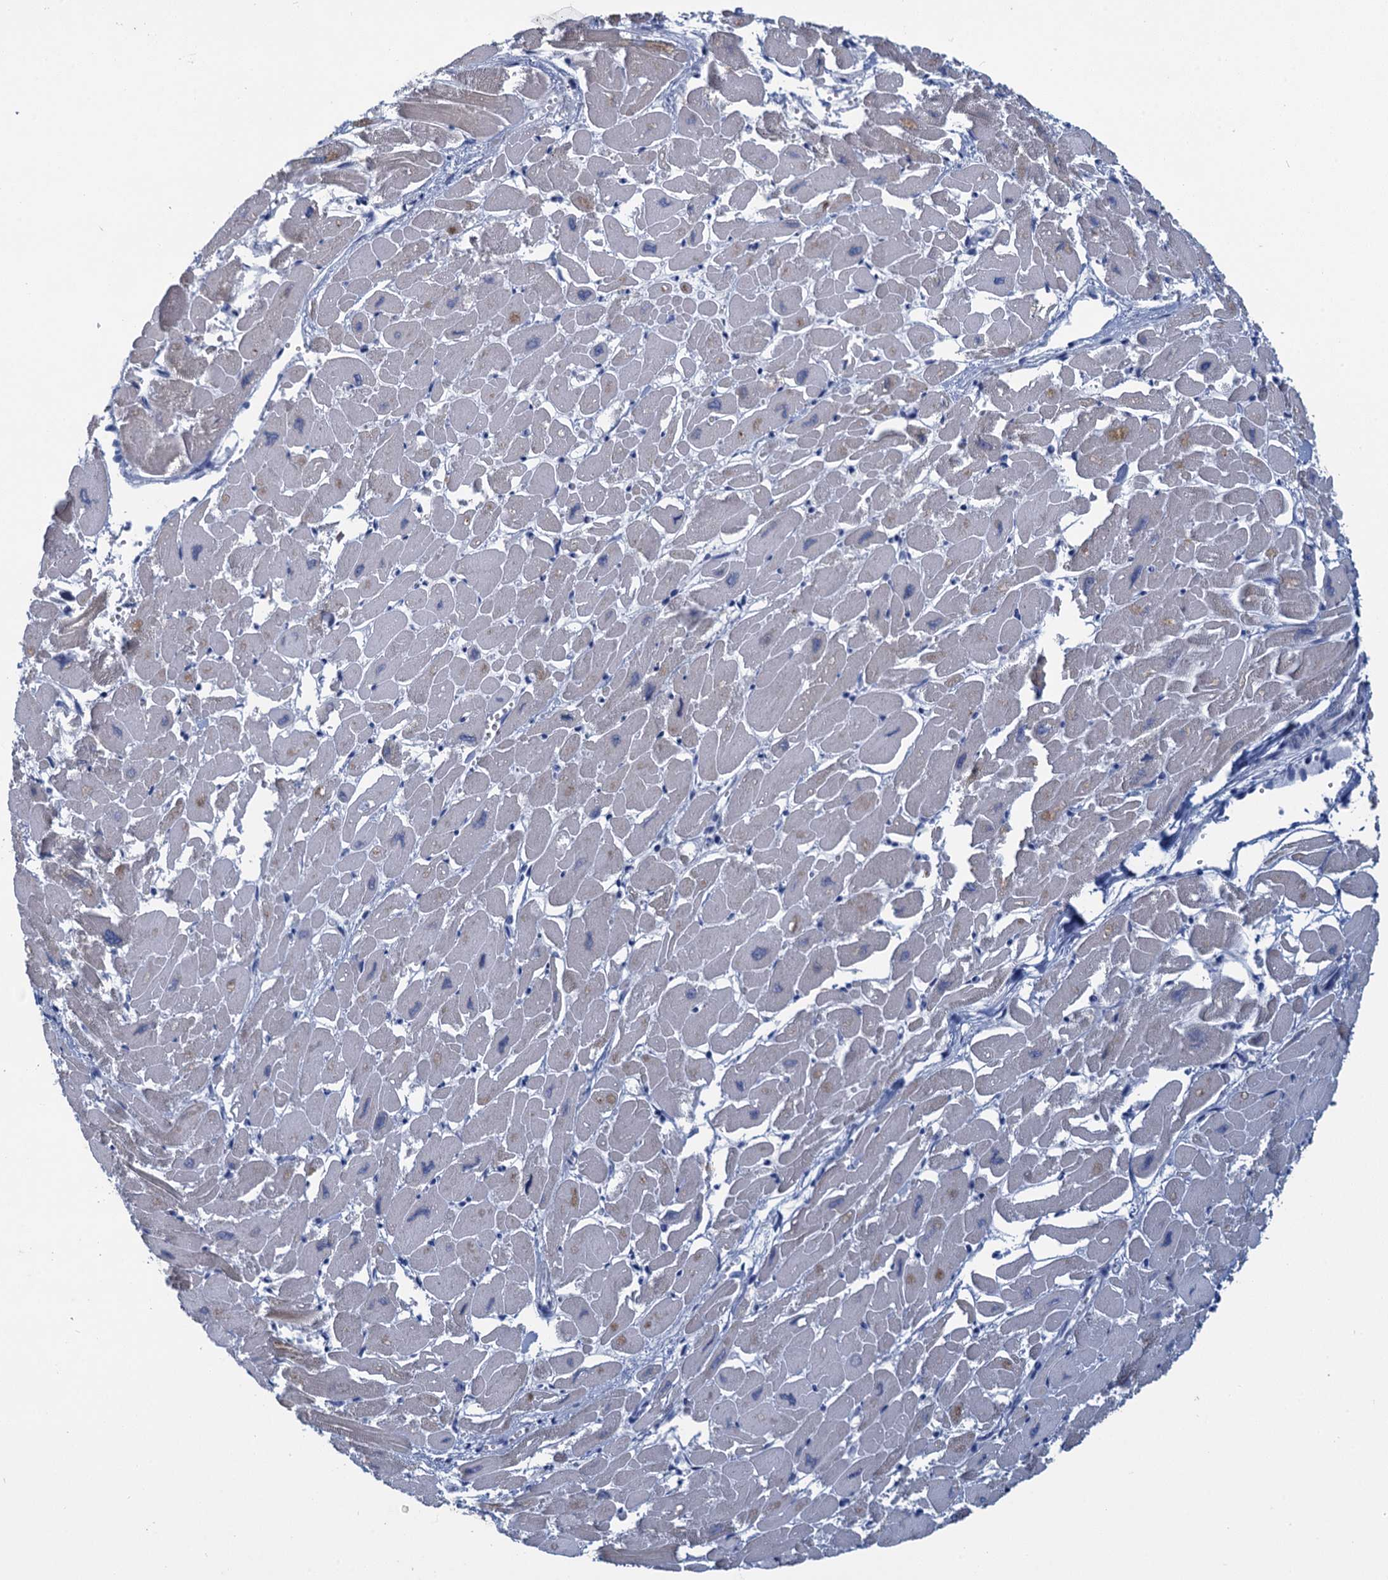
{"staining": {"intensity": "weak", "quantity": "25%-75%", "location": "cytoplasmic/membranous"}, "tissue": "heart muscle", "cell_type": "Cardiomyocytes", "image_type": "normal", "snomed": [{"axis": "morphology", "description": "Normal tissue, NOS"}, {"axis": "topography", "description": "Heart"}], "caption": "Protein staining of benign heart muscle reveals weak cytoplasmic/membranous staining in about 25%-75% of cardiomyocytes. The staining was performed using DAB (3,3'-diaminobenzidine) to visualize the protein expression in brown, while the nuclei were stained in blue with hematoxylin (Magnification: 20x).", "gene": "SCEL", "patient": {"sex": "male", "age": 54}}